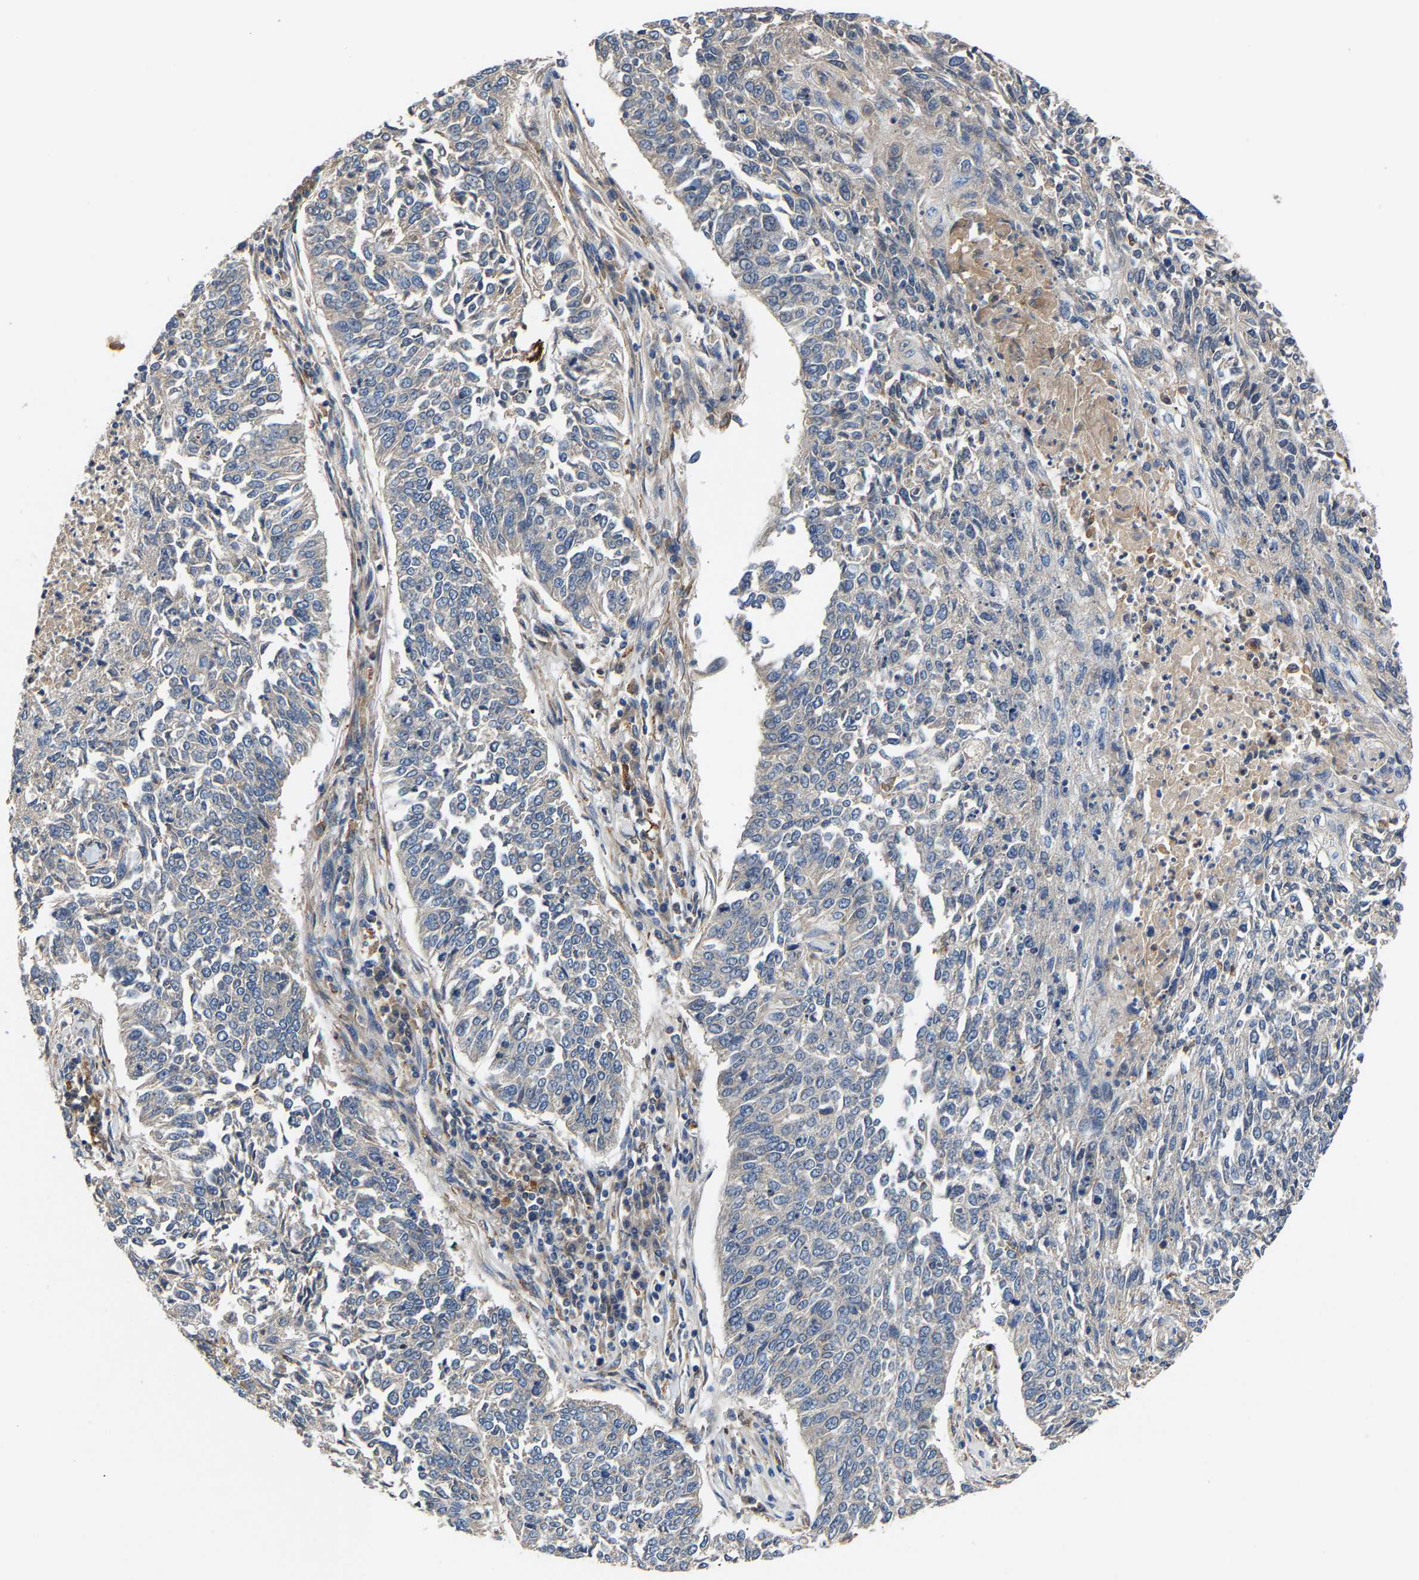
{"staining": {"intensity": "negative", "quantity": "none", "location": "none"}, "tissue": "lung cancer", "cell_type": "Tumor cells", "image_type": "cancer", "snomed": [{"axis": "morphology", "description": "Normal tissue, NOS"}, {"axis": "morphology", "description": "Squamous cell carcinoma, NOS"}, {"axis": "topography", "description": "Cartilage tissue"}, {"axis": "topography", "description": "Bronchus"}, {"axis": "topography", "description": "Lung"}], "caption": "A high-resolution image shows immunohistochemistry staining of lung cancer, which reveals no significant staining in tumor cells.", "gene": "CCDC171", "patient": {"sex": "female", "age": 49}}